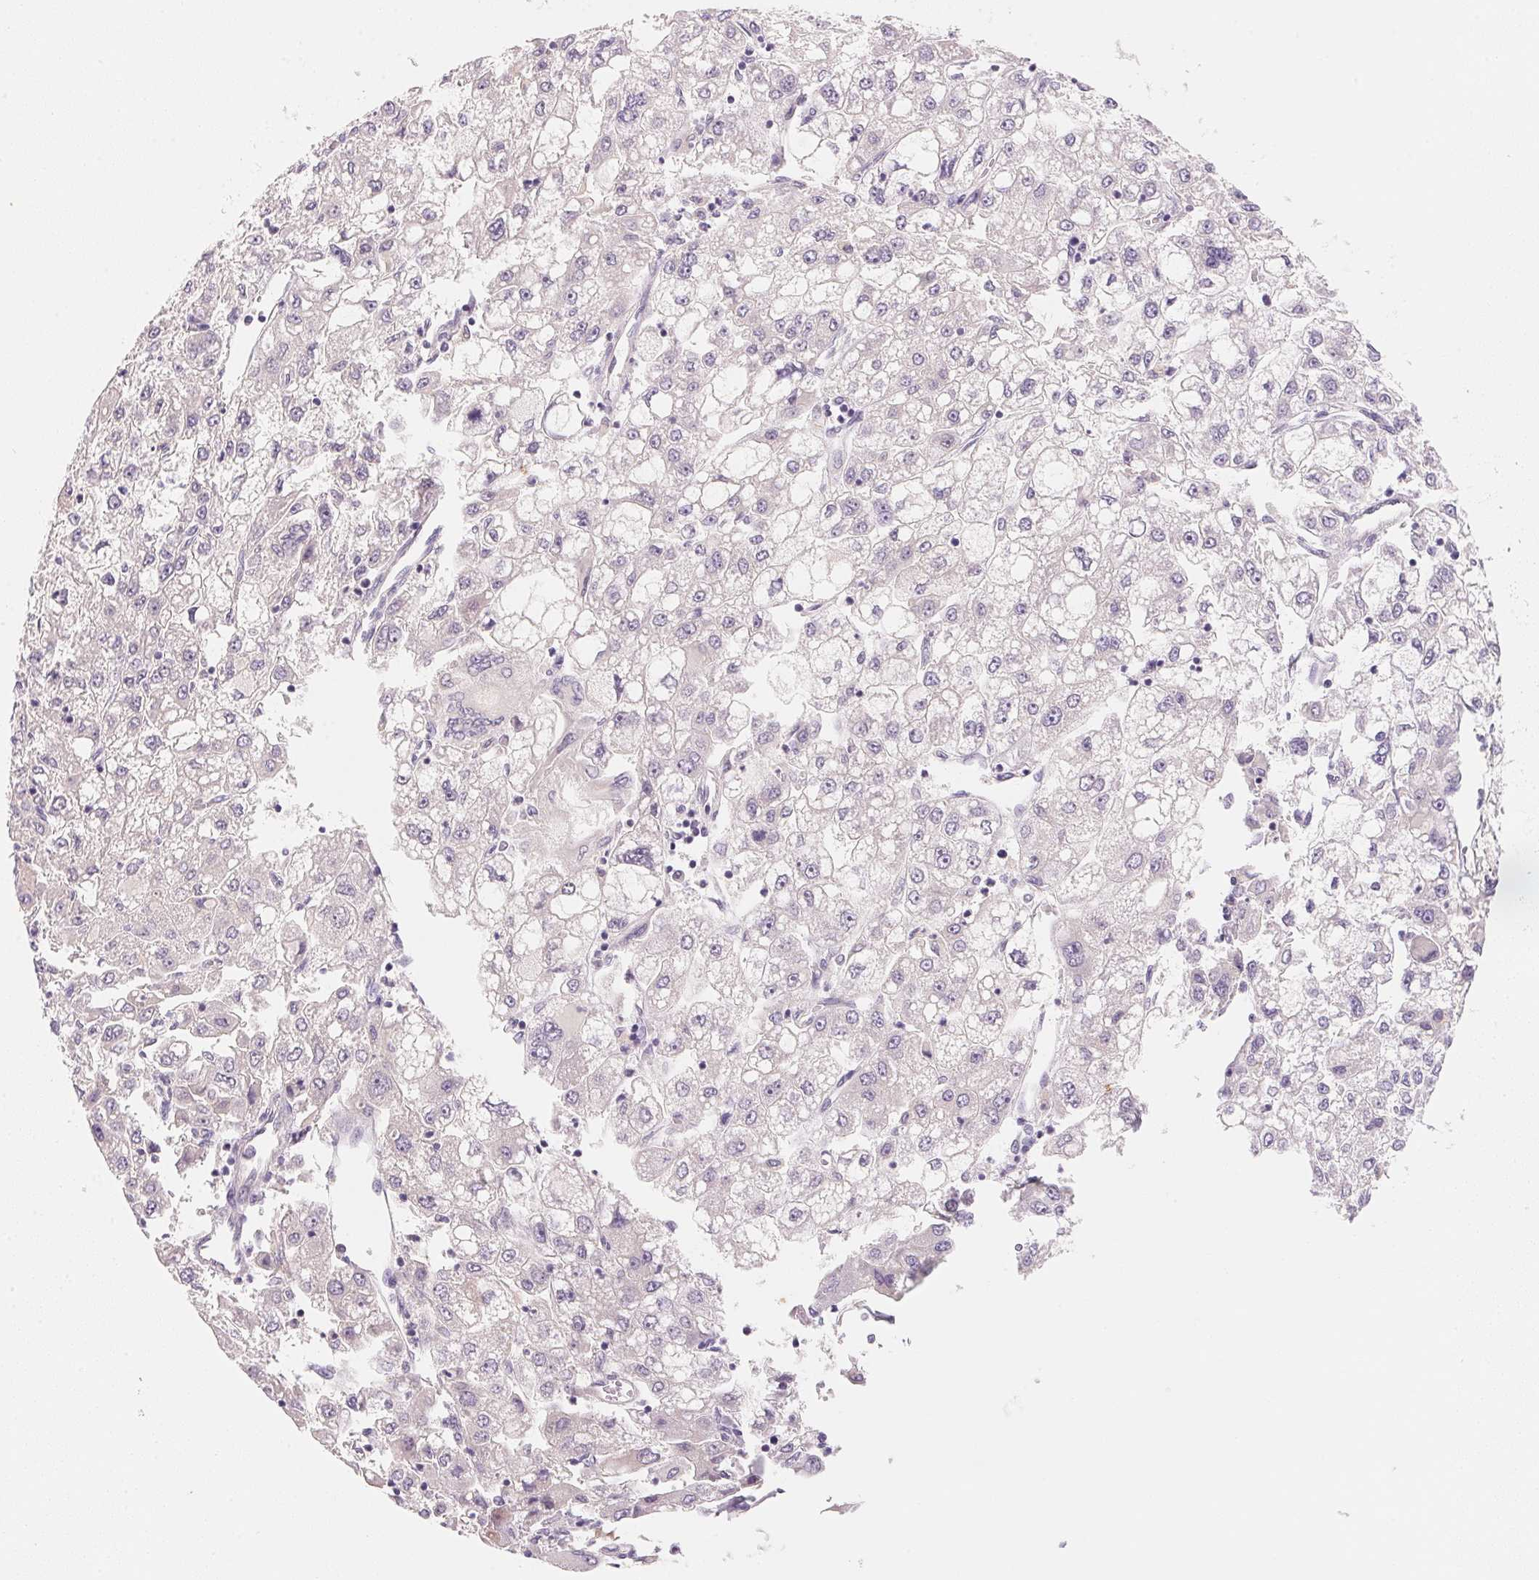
{"staining": {"intensity": "negative", "quantity": "none", "location": "none"}, "tissue": "liver cancer", "cell_type": "Tumor cells", "image_type": "cancer", "snomed": [{"axis": "morphology", "description": "Carcinoma, Hepatocellular, NOS"}, {"axis": "topography", "description": "Liver"}], "caption": "High magnification brightfield microscopy of liver hepatocellular carcinoma stained with DAB (3,3'-diaminobenzidine) (brown) and counterstained with hematoxylin (blue): tumor cells show no significant expression.", "gene": "MCOLN3", "patient": {"sex": "male", "age": 40}}